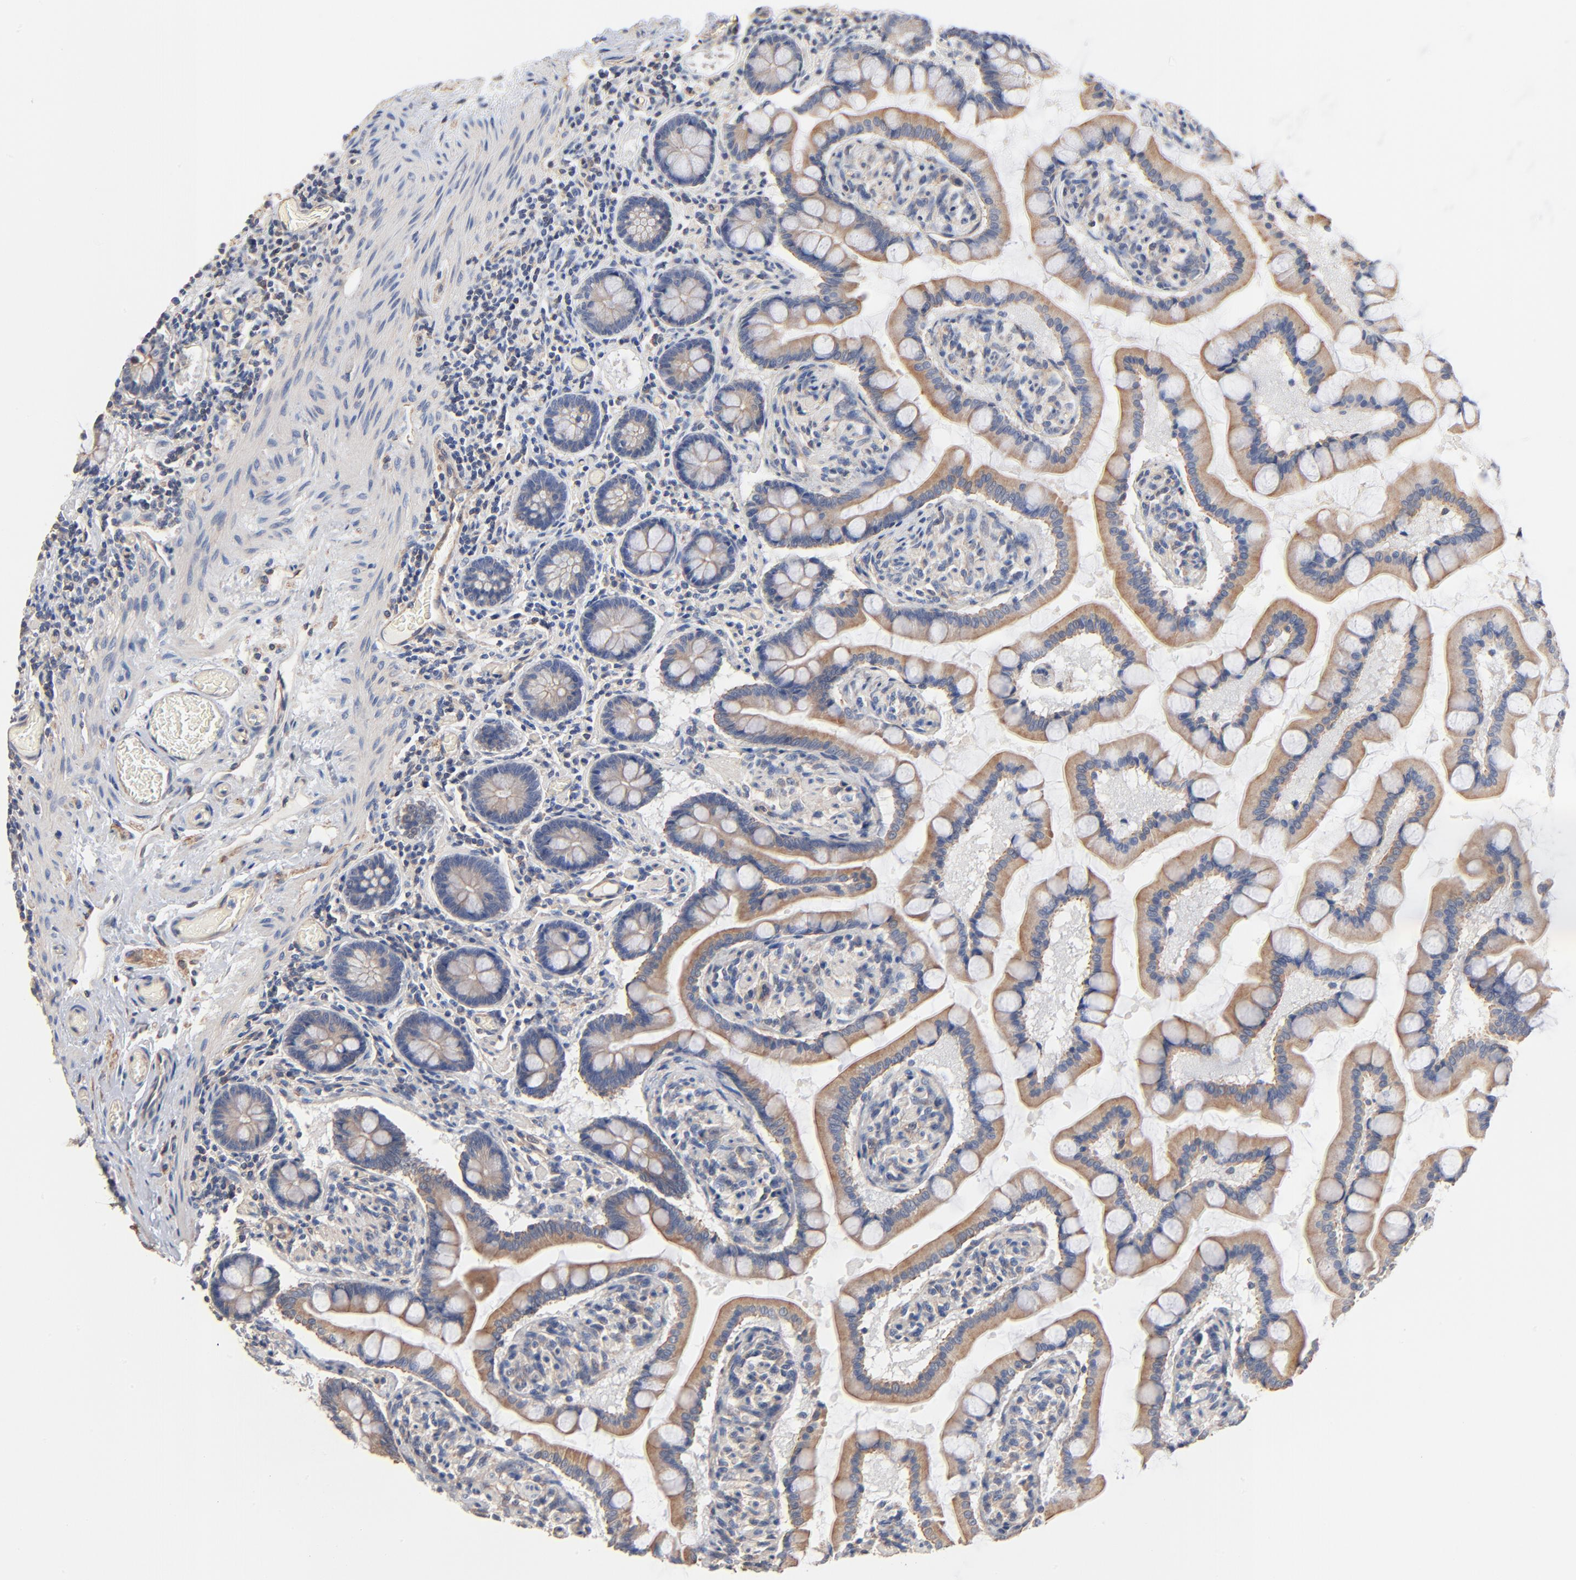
{"staining": {"intensity": "weak", "quantity": "25%-75%", "location": "cytoplasmic/membranous"}, "tissue": "small intestine", "cell_type": "Glandular cells", "image_type": "normal", "snomed": [{"axis": "morphology", "description": "Normal tissue, NOS"}, {"axis": "topography", "description": "Small intestine"}], "caption": "Small intestine stained with DAB immunohistochemistry (IHC) reveals low levels of weak cytoplasmic/membranous expression in approximately 25%-75% of glandular cells. (IHC, brightfield microscopy, high magnification).", "gene": "ABCD4", "patient": {"sex": "male", "age": 41}}